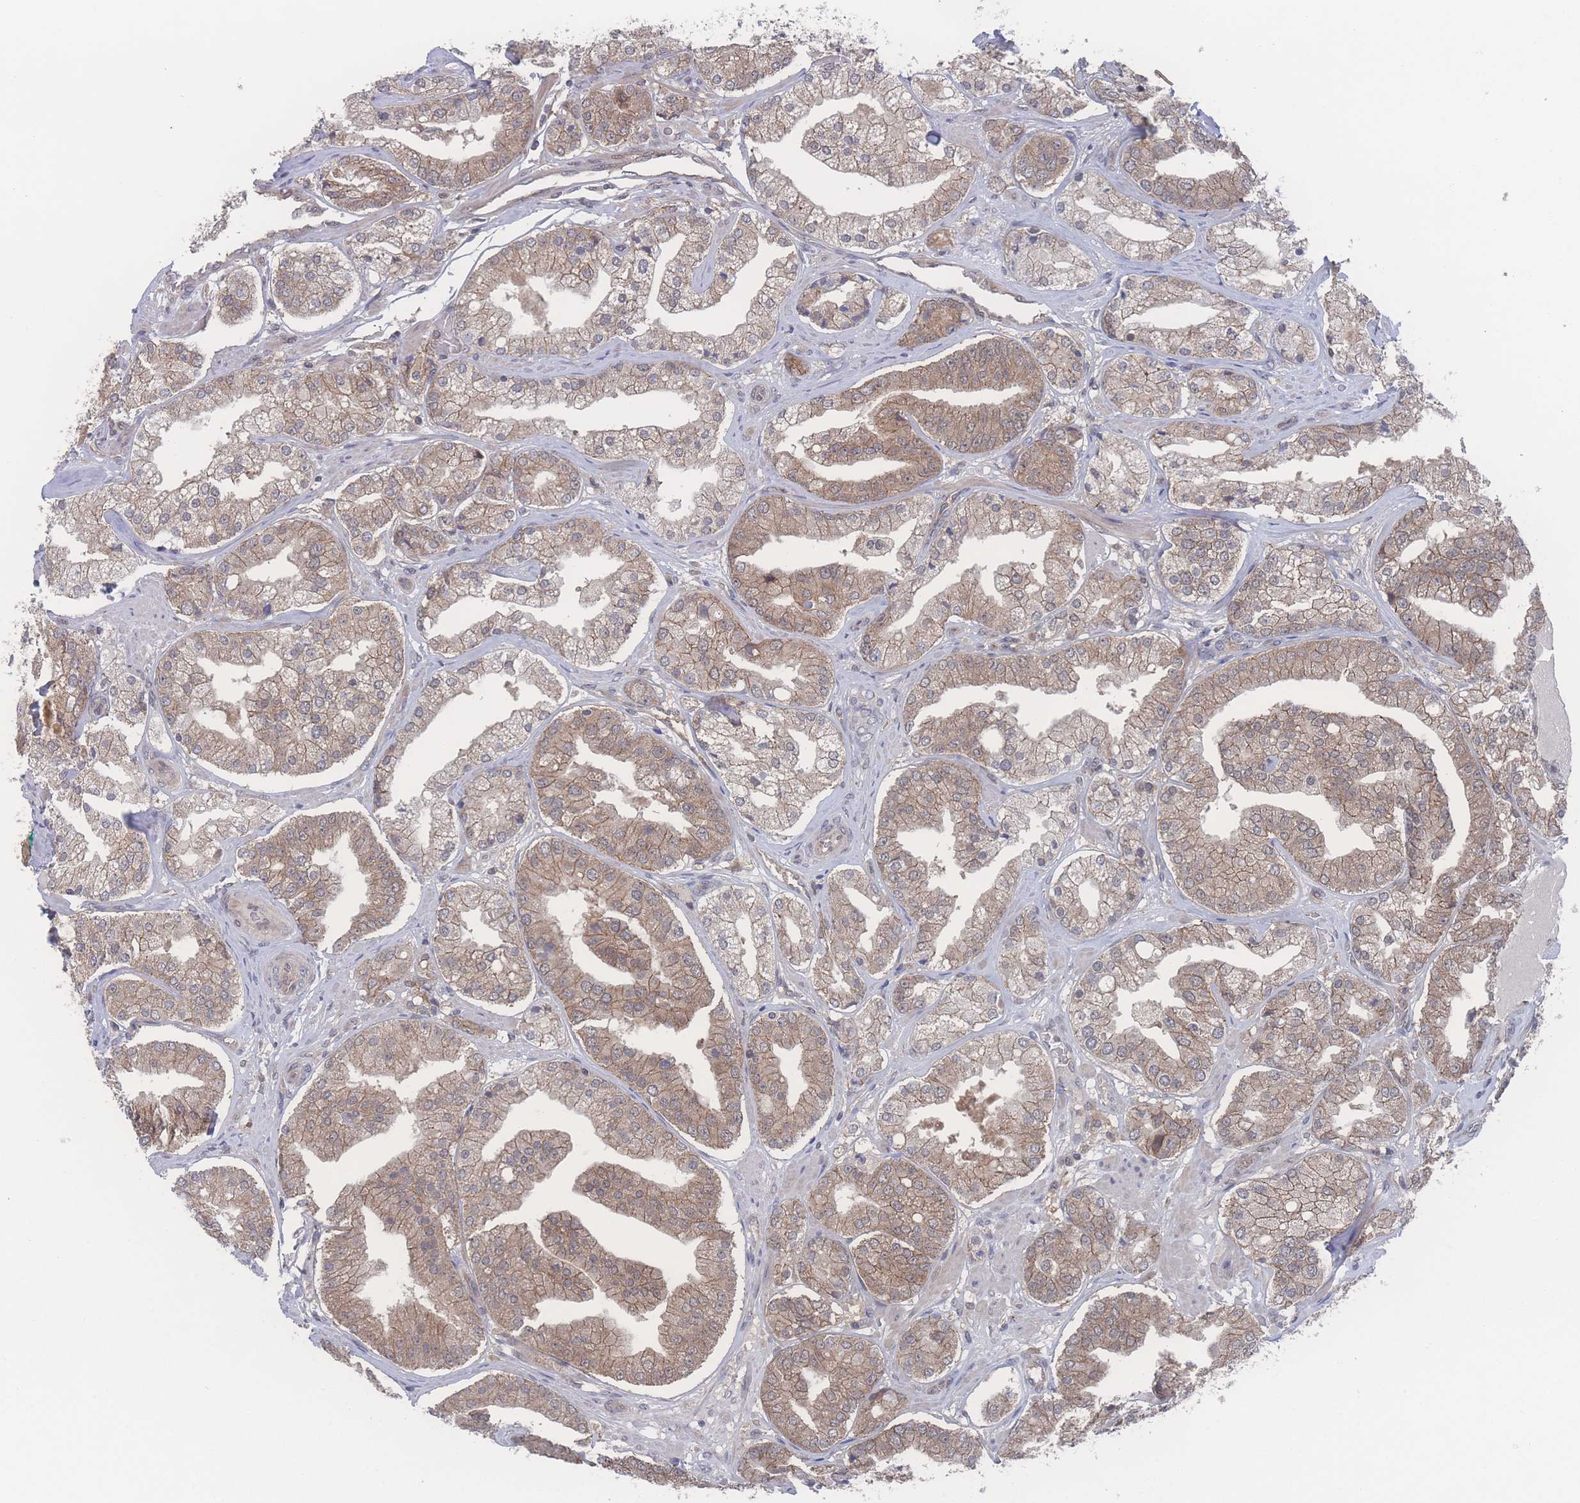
{"staining": {"intensity": "moderate", "quantity": ">75%", "location": "cytoplasmic/membranous"}, "tissue": "prostate cancer", "cell_type": "Tumor cells", "image_type": "cancer", "snomed": [{"axis": "morphology", "description": "Adenocarcinoma, High grade"}, {"axis": "topography", "description": "Prostate"}], "caption": "Tumor cells demonstrate moderate cytoplasmic/membranous staining in approximately >75% of cells in high-grade adenocarcinoma (prostate). The protein of interest is stained brown, and the nuclei are stained in blue (DAB IHC with brightfield microscopy, high magnification).", "gene": "NBEAL1", "patient": {"sex": "male", "age": 63}}